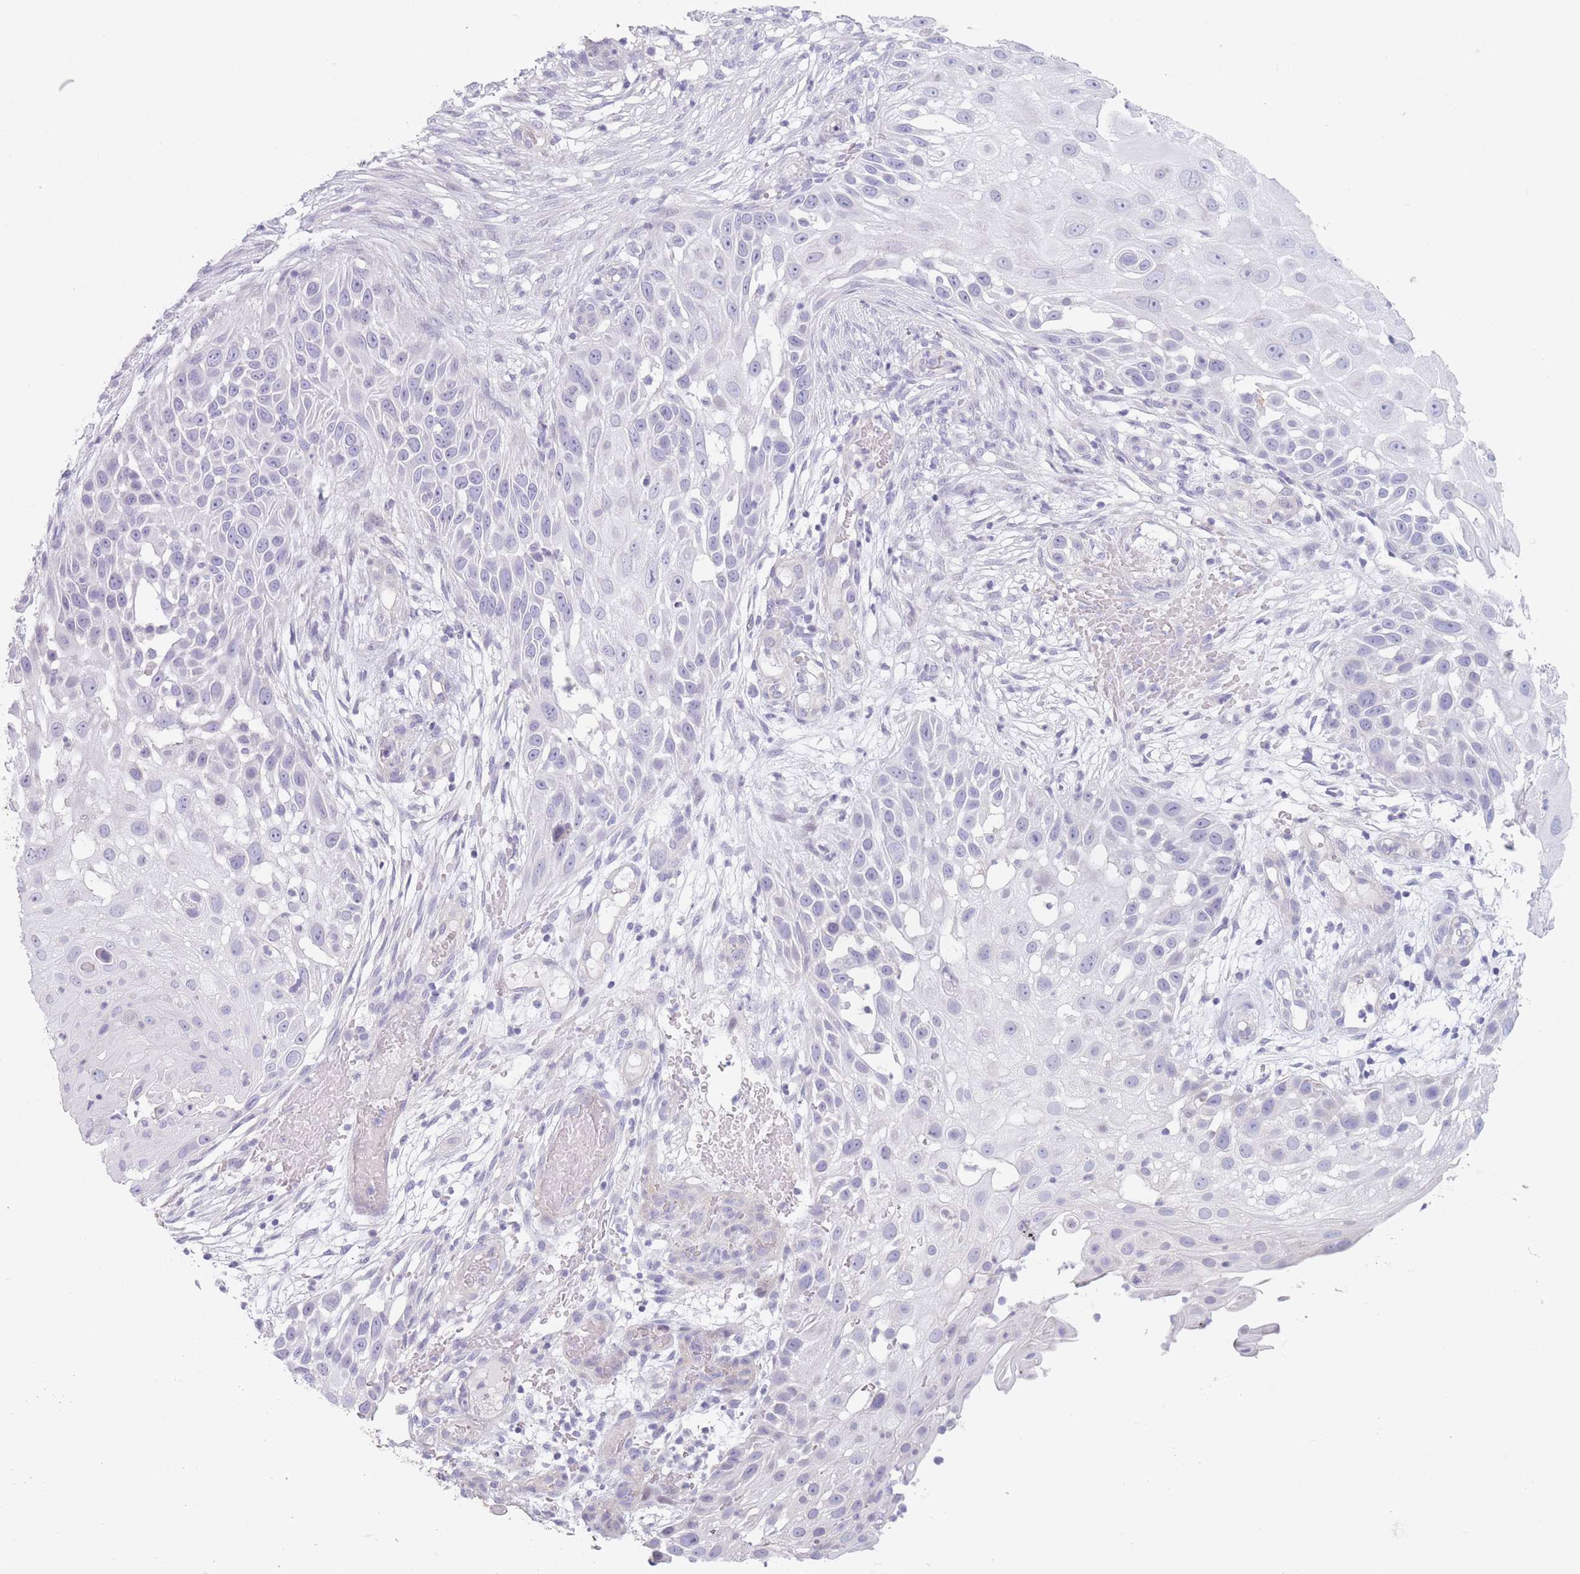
{"staining": {"intensity": "negative", "quantity": "none", "location": "none"}, "tissue": "skin cancer", "cell_type": "Tumor cells", "image_type": "cancer", "snomed": [{"axis": "morphology", "description": "Squamous cell carcinoma, NOS"}, {"axis": "topography", "description": "Skin"}], "caption": "Immunohistochemistry (IHC) image of neoplastic tissue: skin squamous cell carcinoma stained with DAB shows no significant protein positivity in tumor cells.", "gene": "PLEKHG2", "patient": {"sex": "female", "age": 44}}